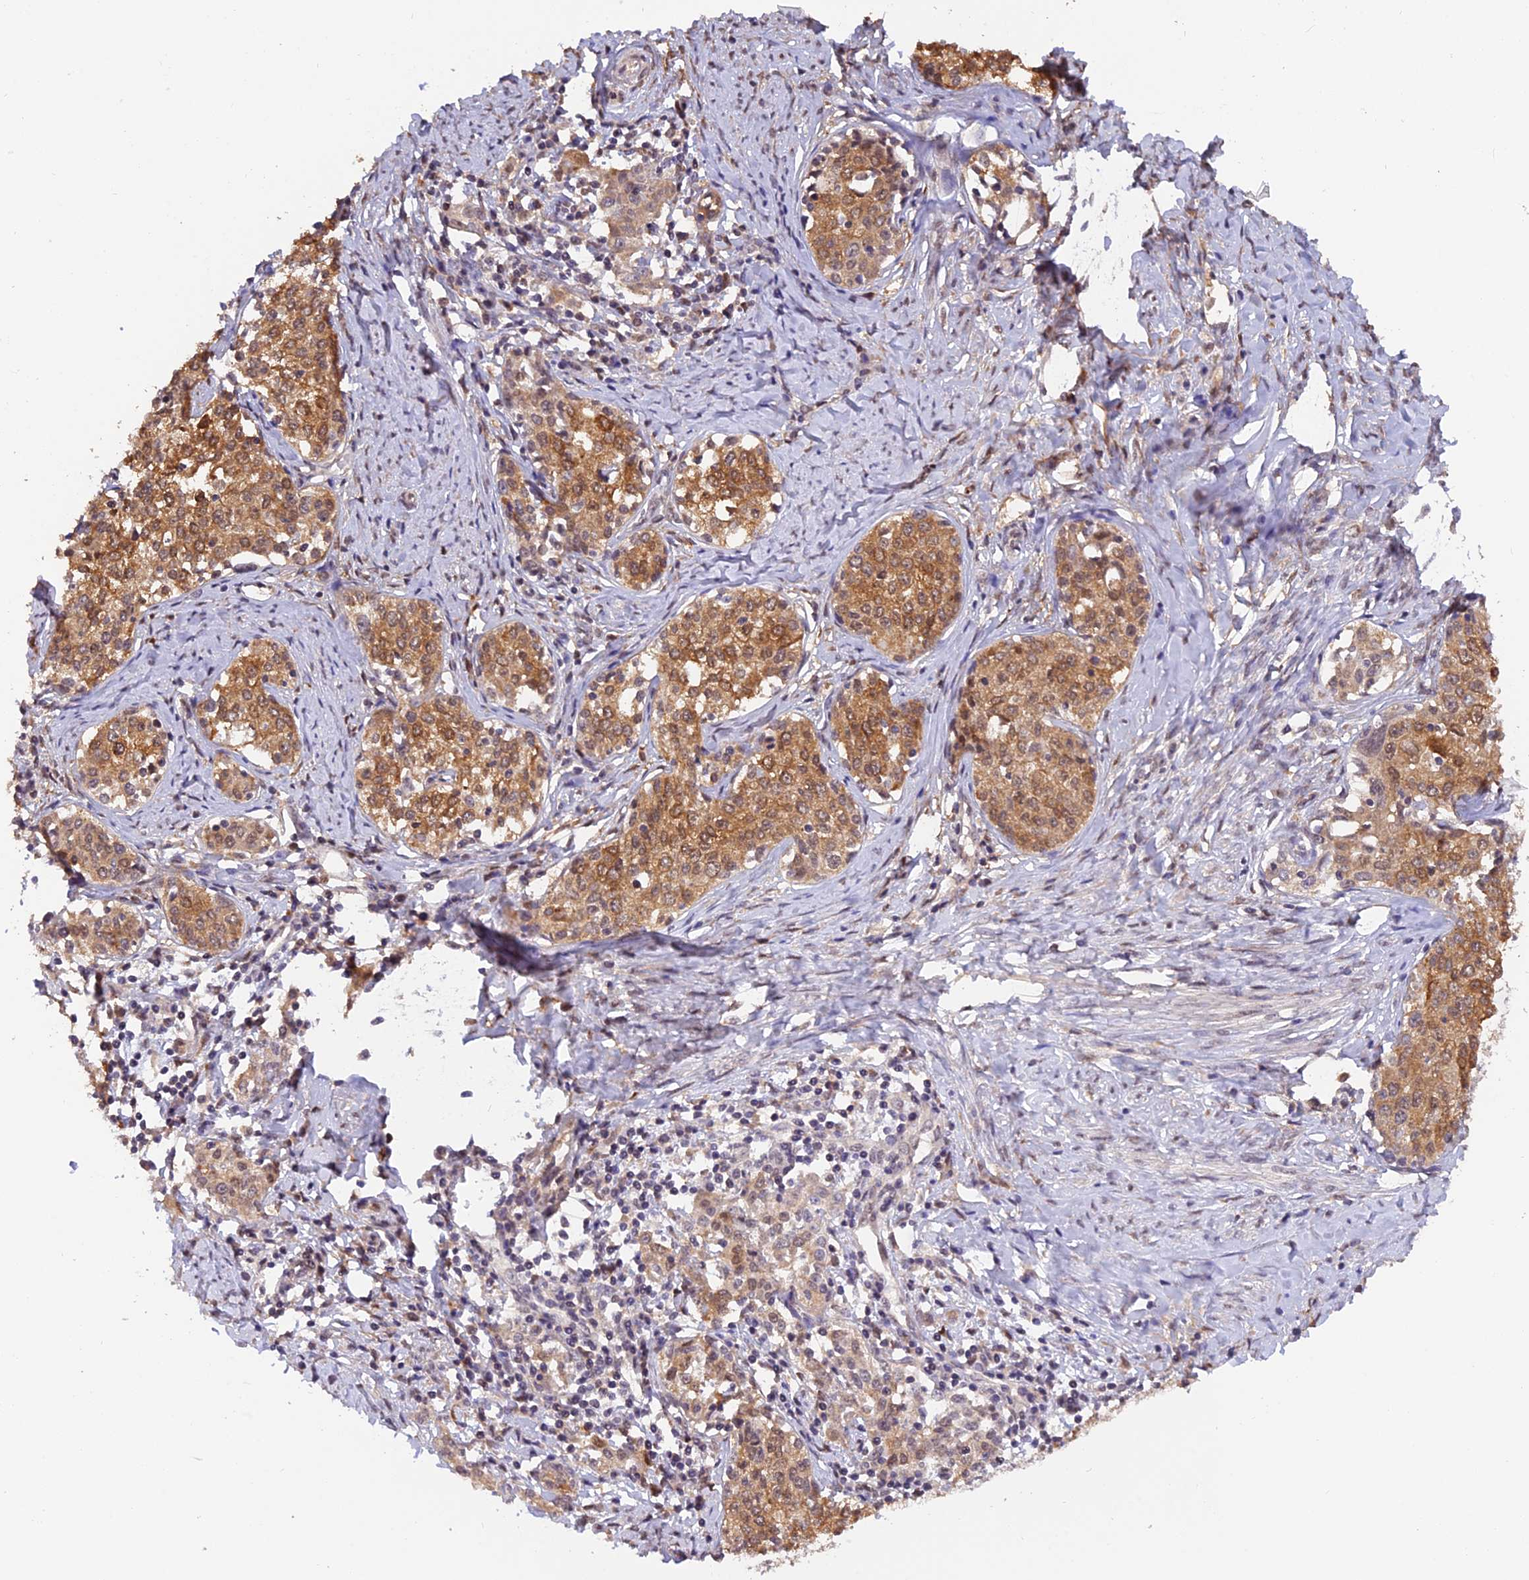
{"staining": {"intensity": "moderate", "quantity": ">75%", "location": "cytoplasmic/membranous"}, "tissue": "cervical cancer", "cell_type": "Tumor cells", "image_type": "cancer", "snomed": [{"axis": "morphology", "description": "Squamous cell carcinoma, NOS"}, {"axis": "morphology", "description": "Adenocarcinoma, NOS"}, {"axis": "topography", "description": "Cervix"}], "caption": "DAB (3,3'-diaminobenzidine) immunohistochemical staining of squamous cell carcinoma (cervical) shows moderate cytoplasmic/membranous protein positivity in about >75% of tumor cells. The staining was performed using DAB (3,3'-diaminobenzidine) to visualize the protein expression in brown, while the nuclei were stained in blue with hematoxylin (Magnification: 20x).", "gene": "MNS1", "patient": {"sex": "female", "age": 52}}